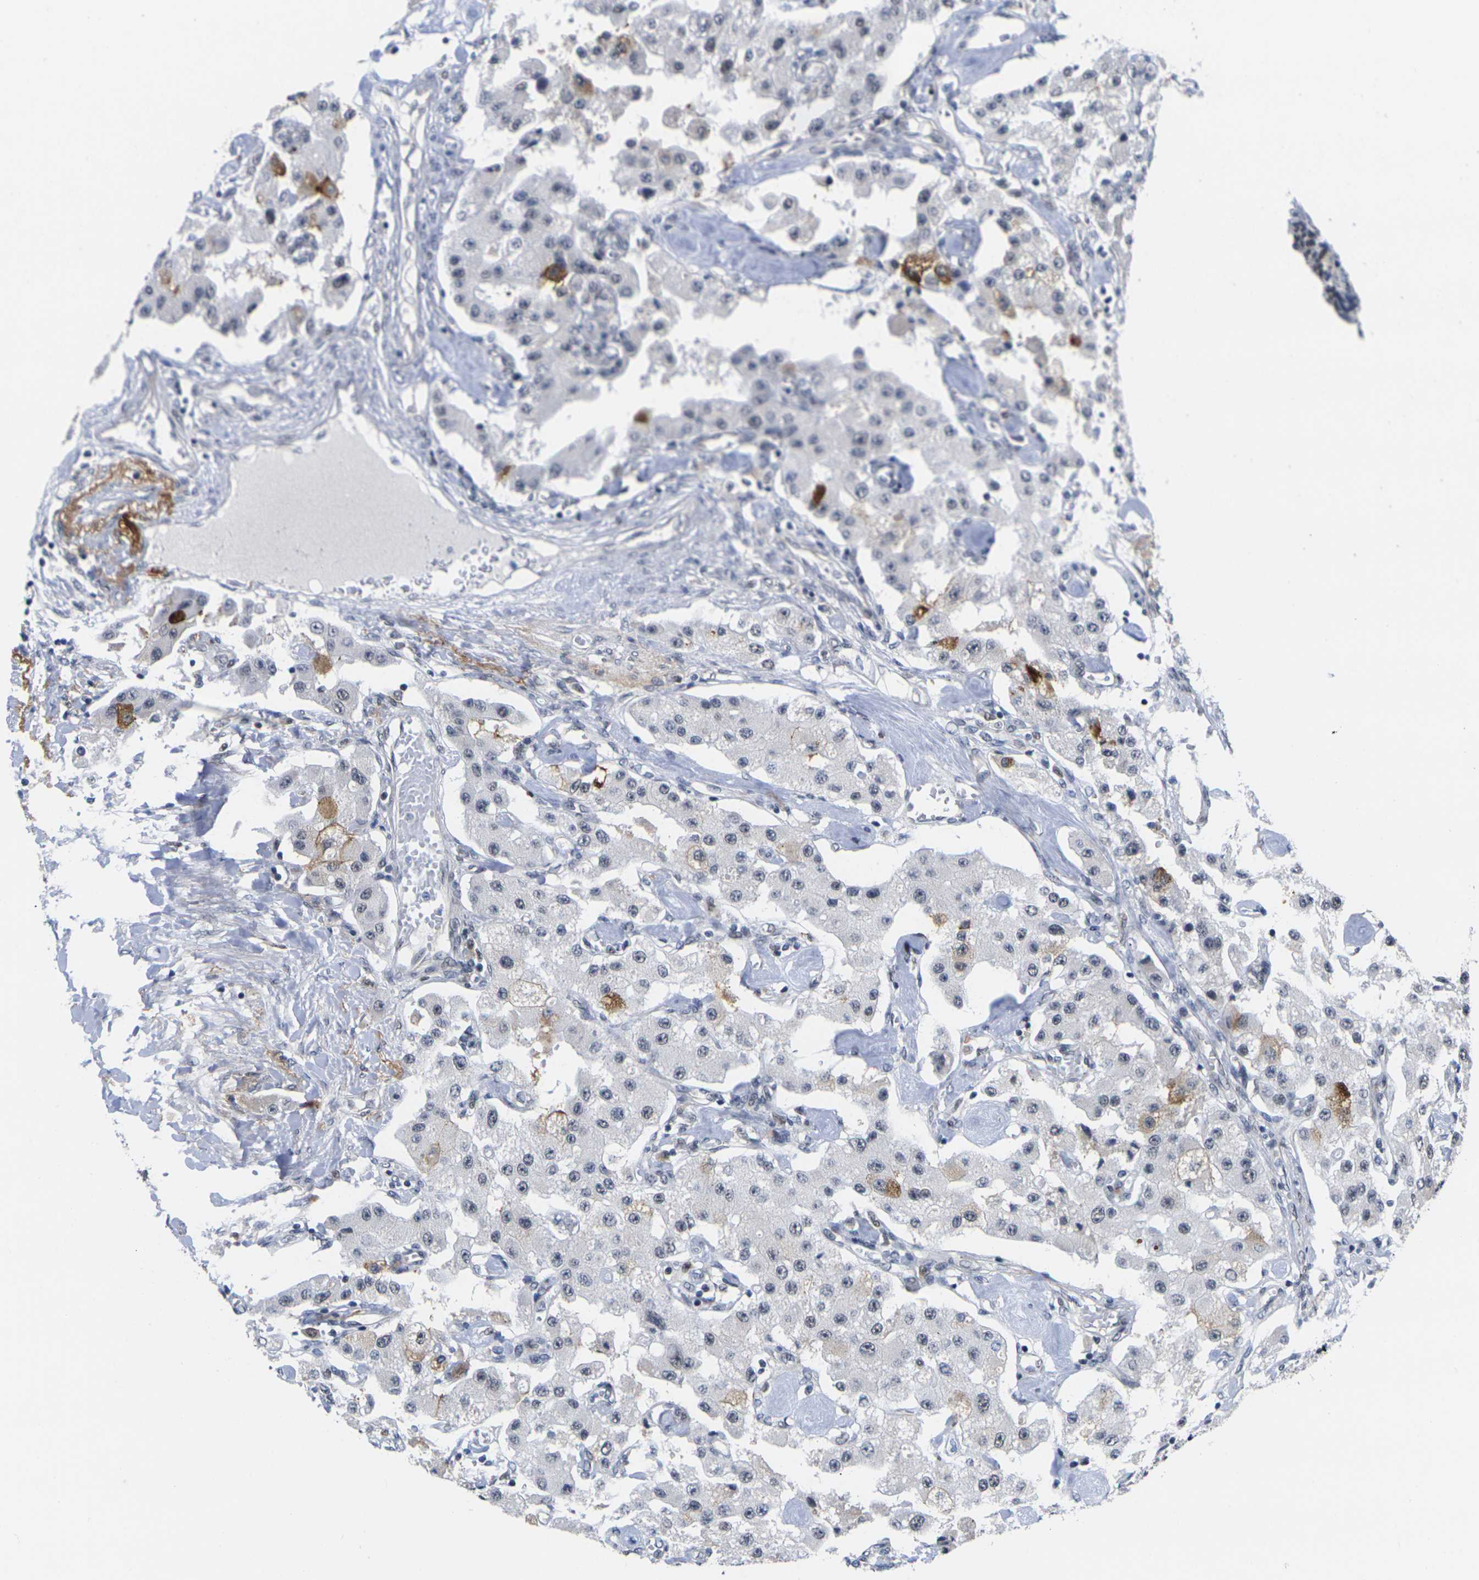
{"staining": {"intensity": "negative", "quantity": "none", "location": "none"}, "tissue": "carcinoid", "cell_type": "Tumor cells", "image_type": "cancer", "snomed": [{"axis": "morphology", "description": "Carcinoid, malignant, NOS"}, {"axis": "topography", "description": "Pancreas"}], "caption": "DAB immunohistochemical staining of carcinoid displays no significant positivity in tumor cells.", "gene": "RBM7", "patient": {"sex": "male", "age": 41}}